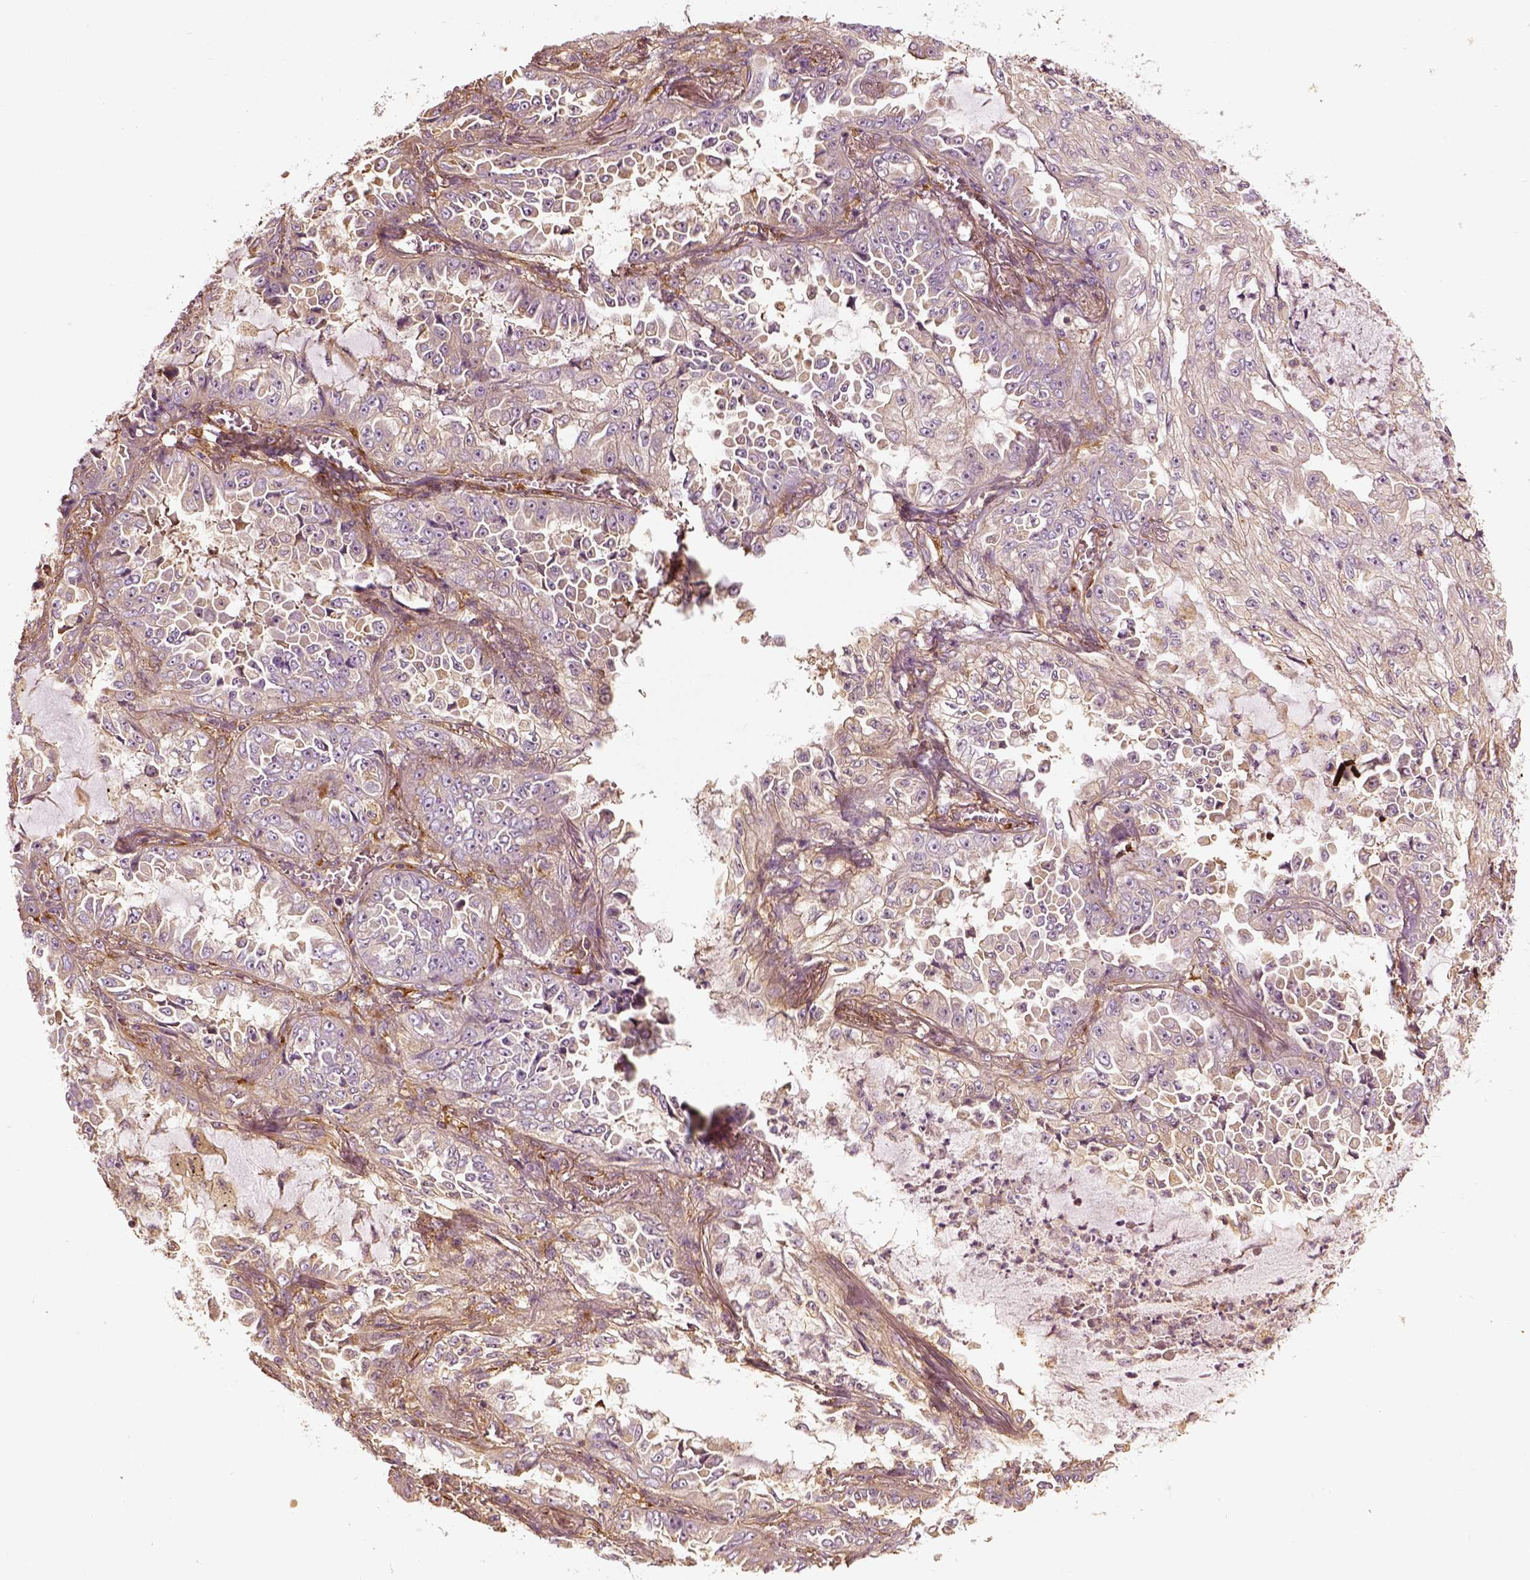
{"staining": {"intensity": "weak", "quantity": ">75%", "location": "cytoplasmic/membranous"}, "tissue": "lung cancer", "cell_type": "Tumor cells", "image_type": "cancer", "snomed": [{"axis": "morphology", "description": "Adenocarcinoma, NOS"}, {"axis": "topography", "description": "Lung"}], "caption": "A brown stain shows weak cytoplasmic/membranous staining of a protein in human adenocarcinoma (lung) tumor cells.", "gene": "COL6A2", "patient": {"sex": "female", "age": 52}}